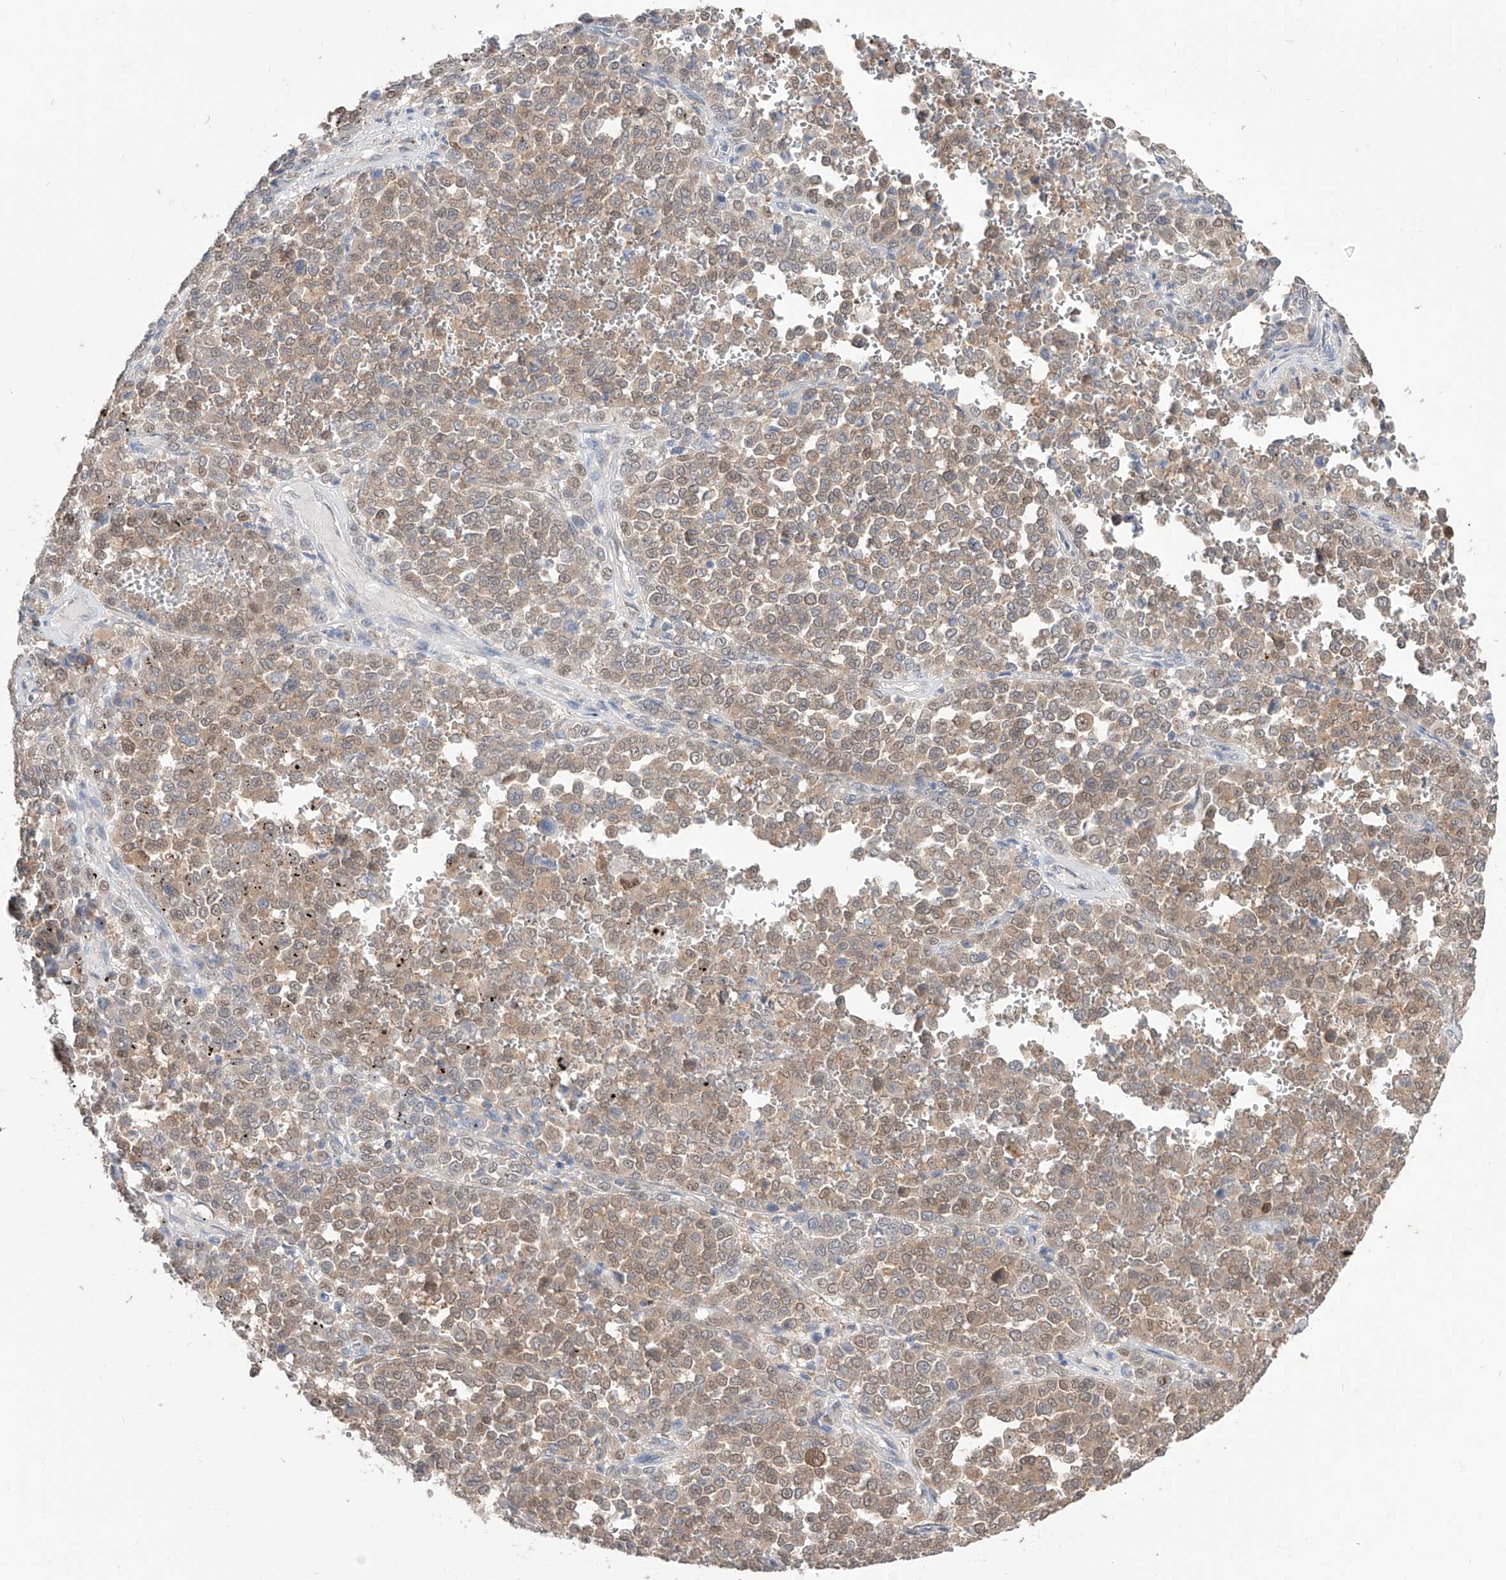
{"staining": {"intensity": "moderate", "quantity": ">75%", "location": "cytoplasmic/membranous,nuclear"}, "tissue": "melanoma", "cell_type": "Tumor cells", "image_type": "cancer", "snomed": [{"axis": "morphology", "description": "Malignant melanoma, Metastatic site"}, {"axis": "topography", "description": "Pancreas"}], "caption": "IHC of melanoma displays medium levels of moderate cytoplasmic/membranous and nuclear positivity in about >75% of tumor cells.", "gene": "BROX", "patient": {"sex": "female", "age": 30}}